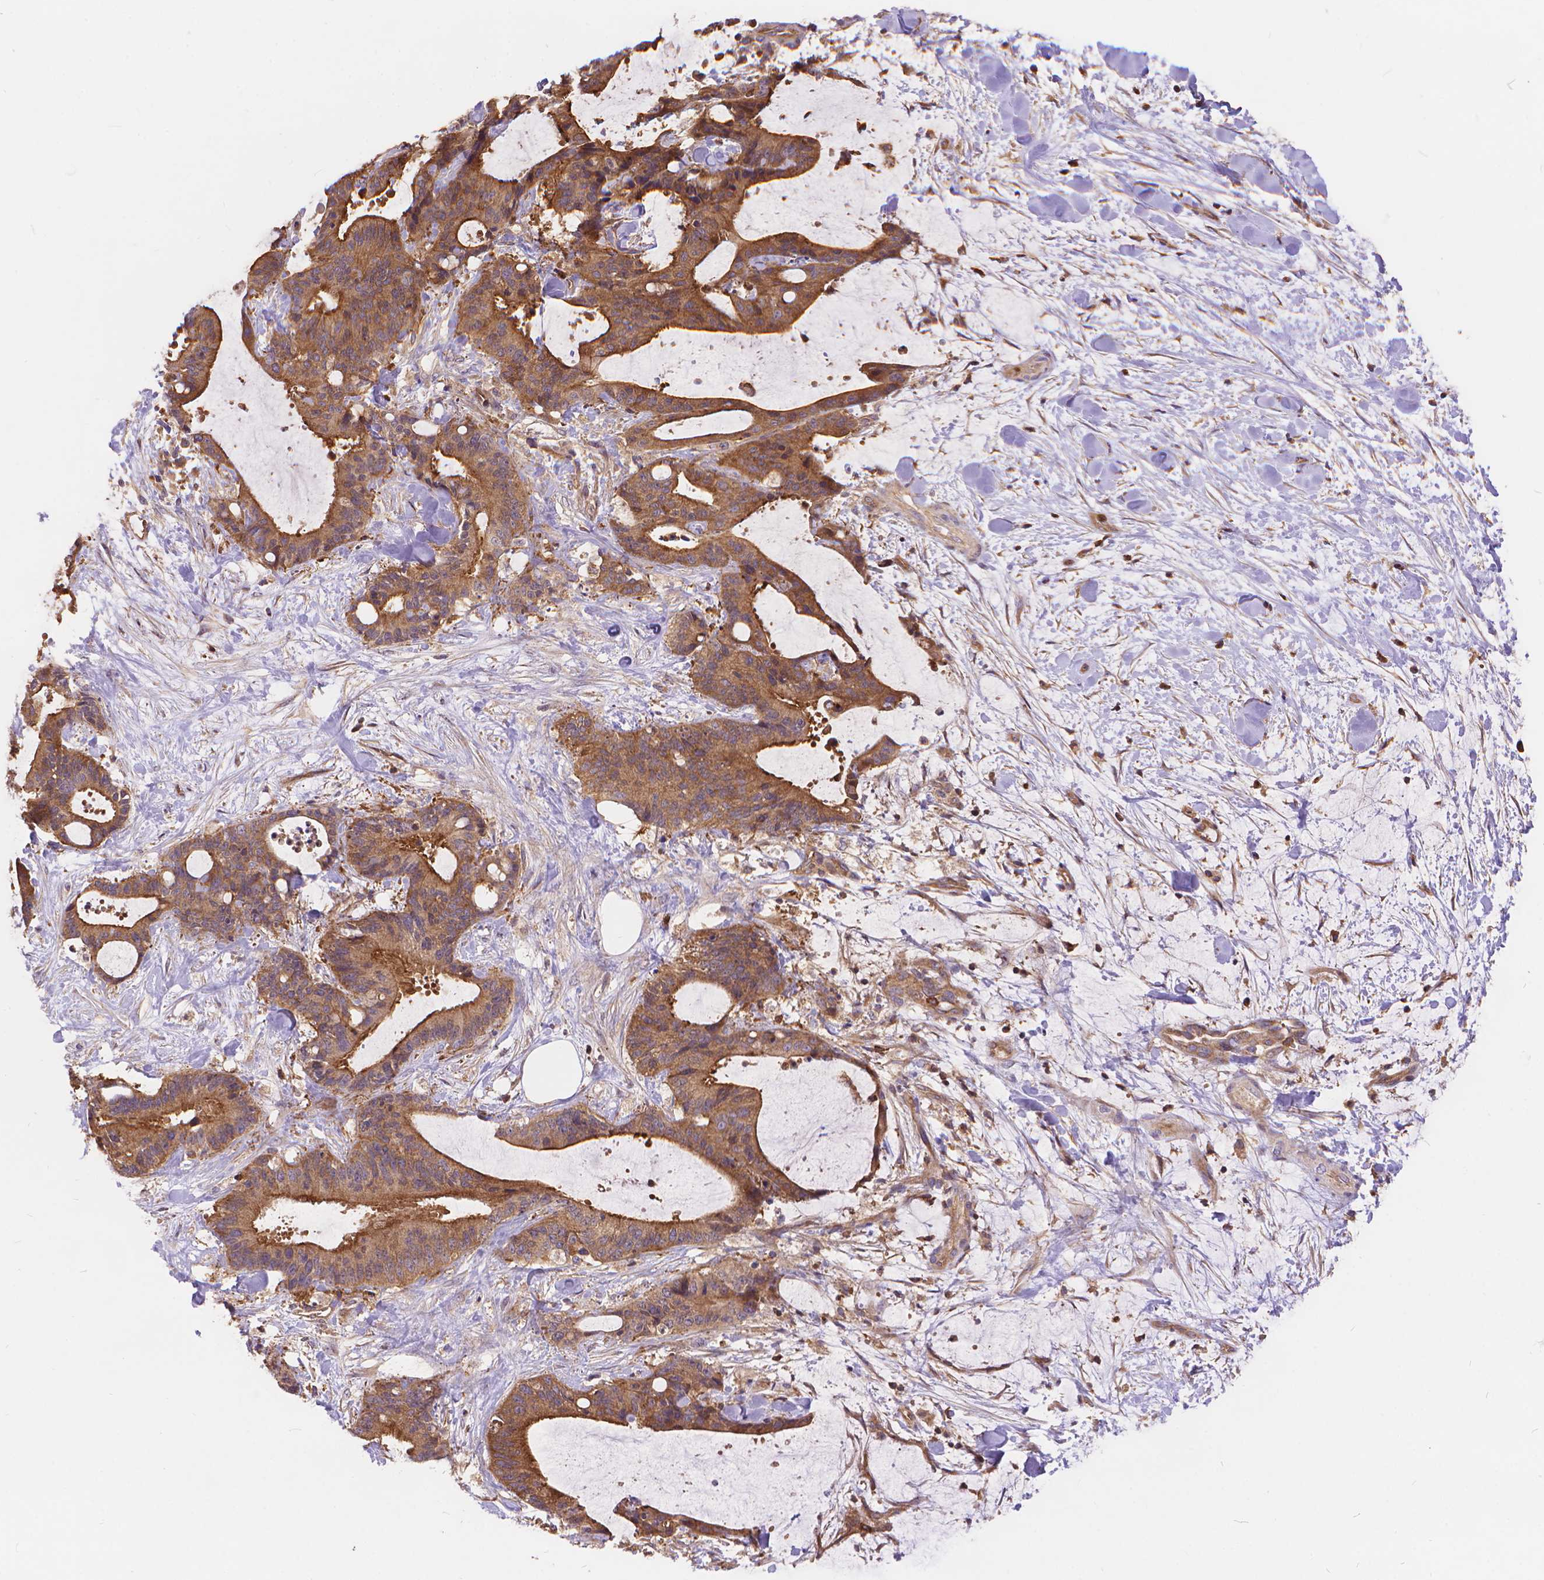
{"staining": {"intensity": "moderate", "quantity": ">75%", "location": "cytoplasmic/membranous"}, "tissue": "liver cancer", "cell_type": "Tumor cells", "image_type": "cancer", "snomed": [{"axis": "morphology", "description": "Cholangiocarcinoma"}, {"axis": "topography", "description": "Liver"}], "caption": "Cholangiocarcinoma (liver) stained for a protein exhibits moderate cytoplasmic/membranous positivity in tumor cells. The protein of interest is shown in brown color, while the nuclei are stained blue.", "gene": "ARAP1", "patient": {"sex": "female", "age": 73}}